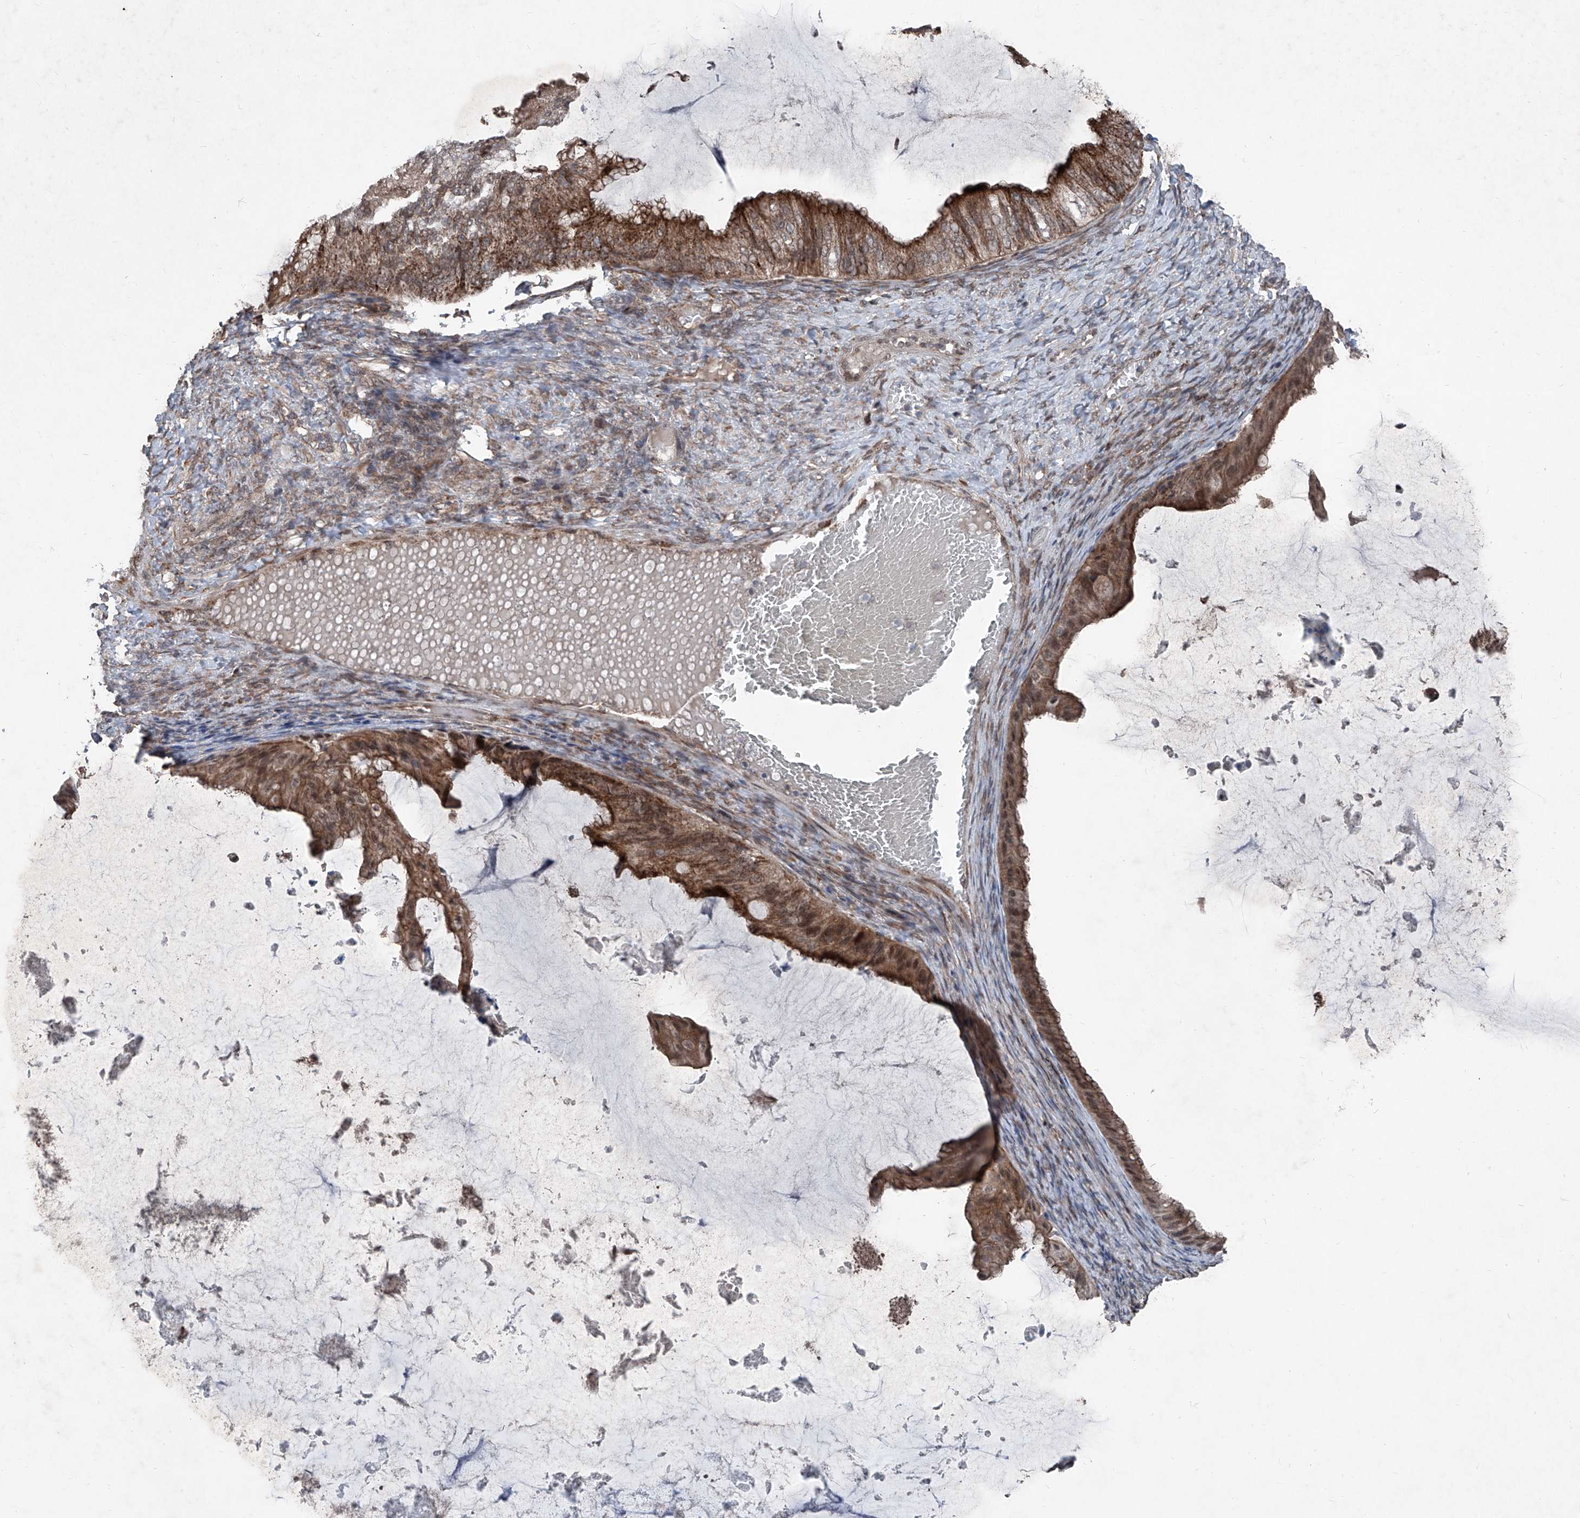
{"staining": {"intensity": "strong", "quantity": ">75%", "location": "cytoplasmic/membranous,nuclear"}, "tissue": "ovarian cancer", "cell_type": "Tumor cells", "image_type": "cancer", "snomed": [{"axis": "morphology", "description": "Cystadenocarcinoma, mucinous, NOS"}, {"axis": "topography", "description": "Ovary"}], "caption": "Immunohistochemical staining of human ovarian cancer (mucinous cystadenocarcinoma) reveals high levels of strong cytoplasmic/membranous and nuclear protein expression in approximately >75% of tumor cells. Nuclei are stained in blue.", "gene": "COA7", "patient": {"sex": "female", "age": 61}}